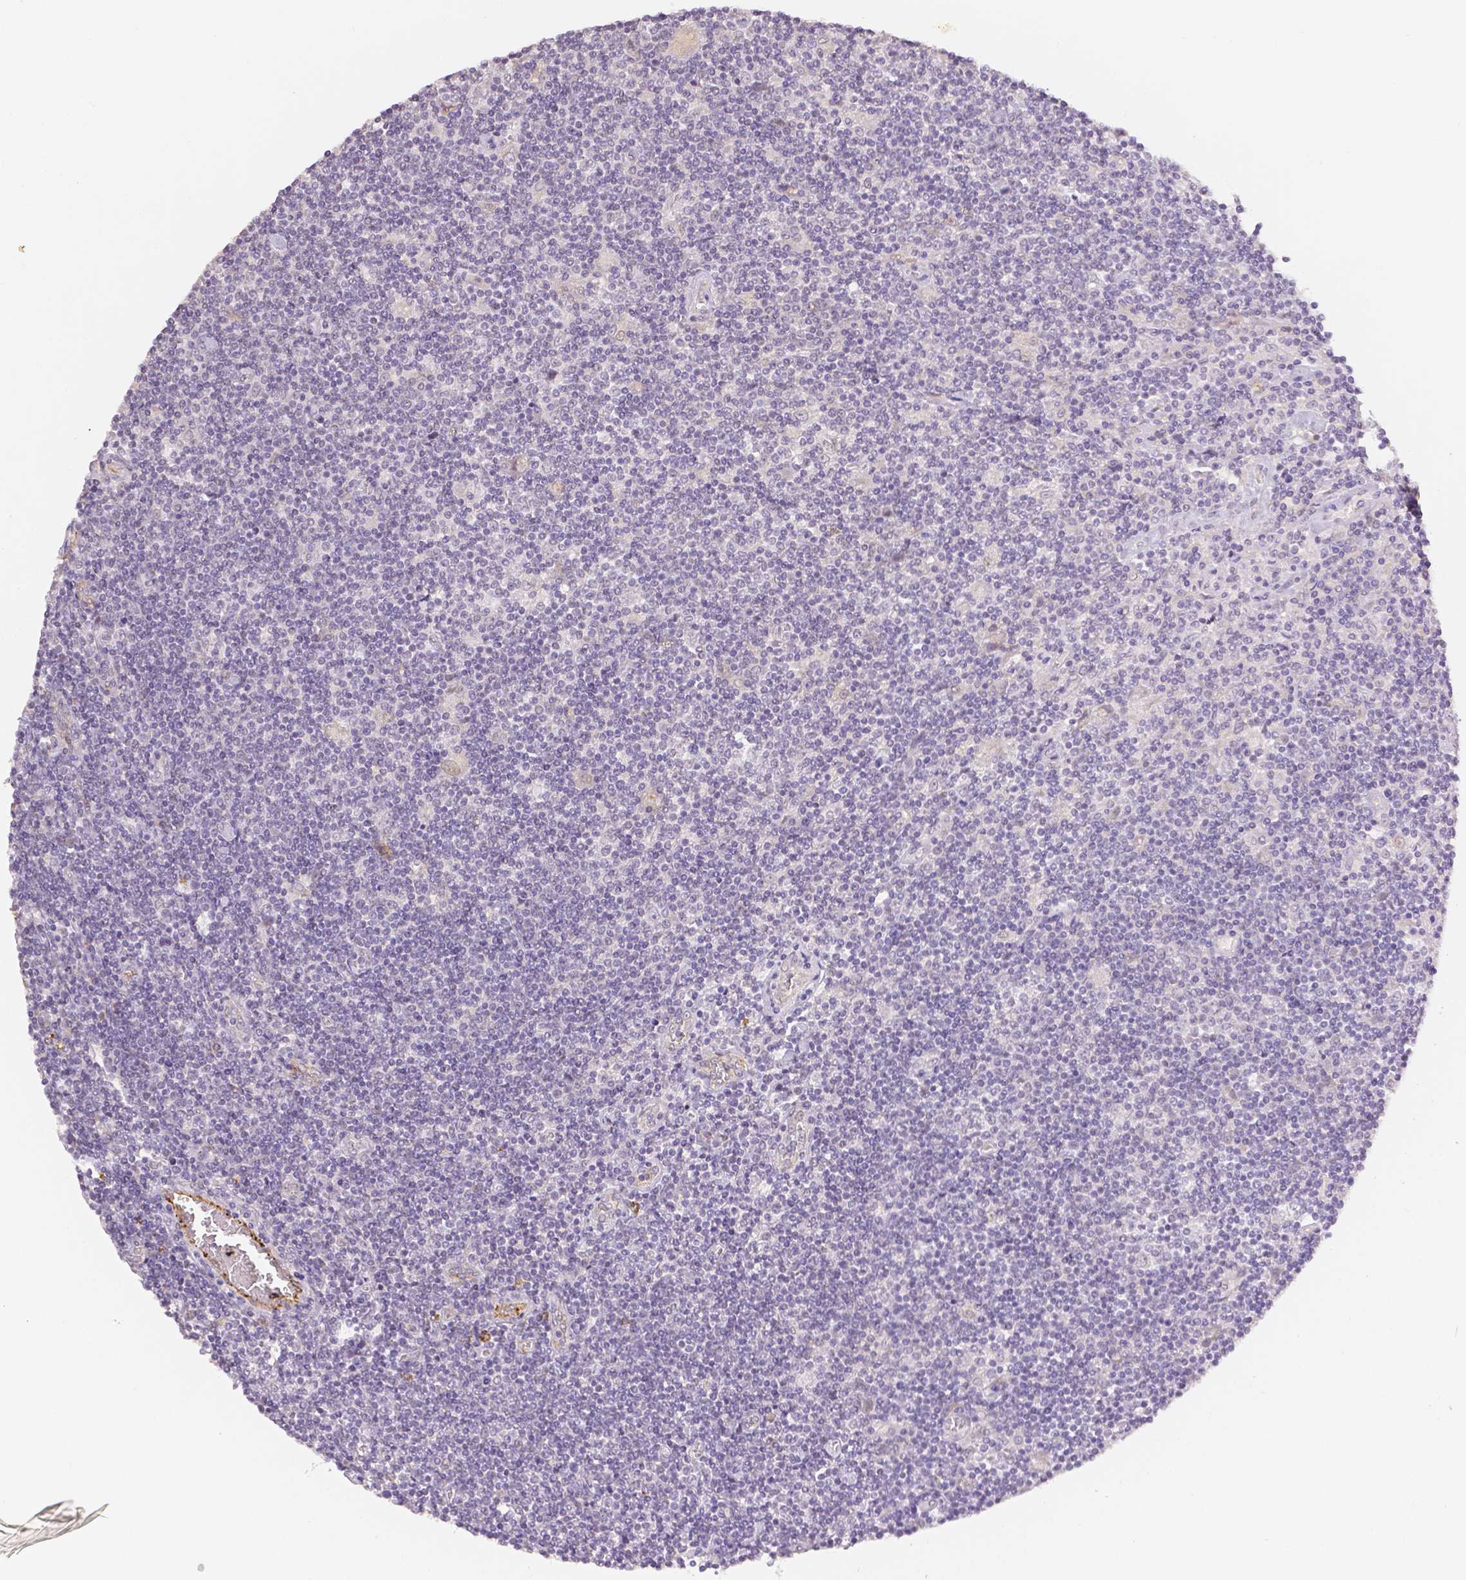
{"staining": {"intensity": "negative", "quantity": "none", "location": "none"}, "tissue": "lymphoma", "cell_type": "Tumor cells", "image_type": "cancer", "snomed": [{"axis": "morphology", "description": "Hodgkin's disease, NOS"}, {"axis": "topography", "description": "Lymph node"}], "caption": "Hodgkin's disease was stained to show a protein in brown. There is no significant staining in tumor cells. (DAB immunohistochemistry with hematoxylin counter stain).", "gene": "OCLN", "patient": {"sex": "male", "age": 40}}